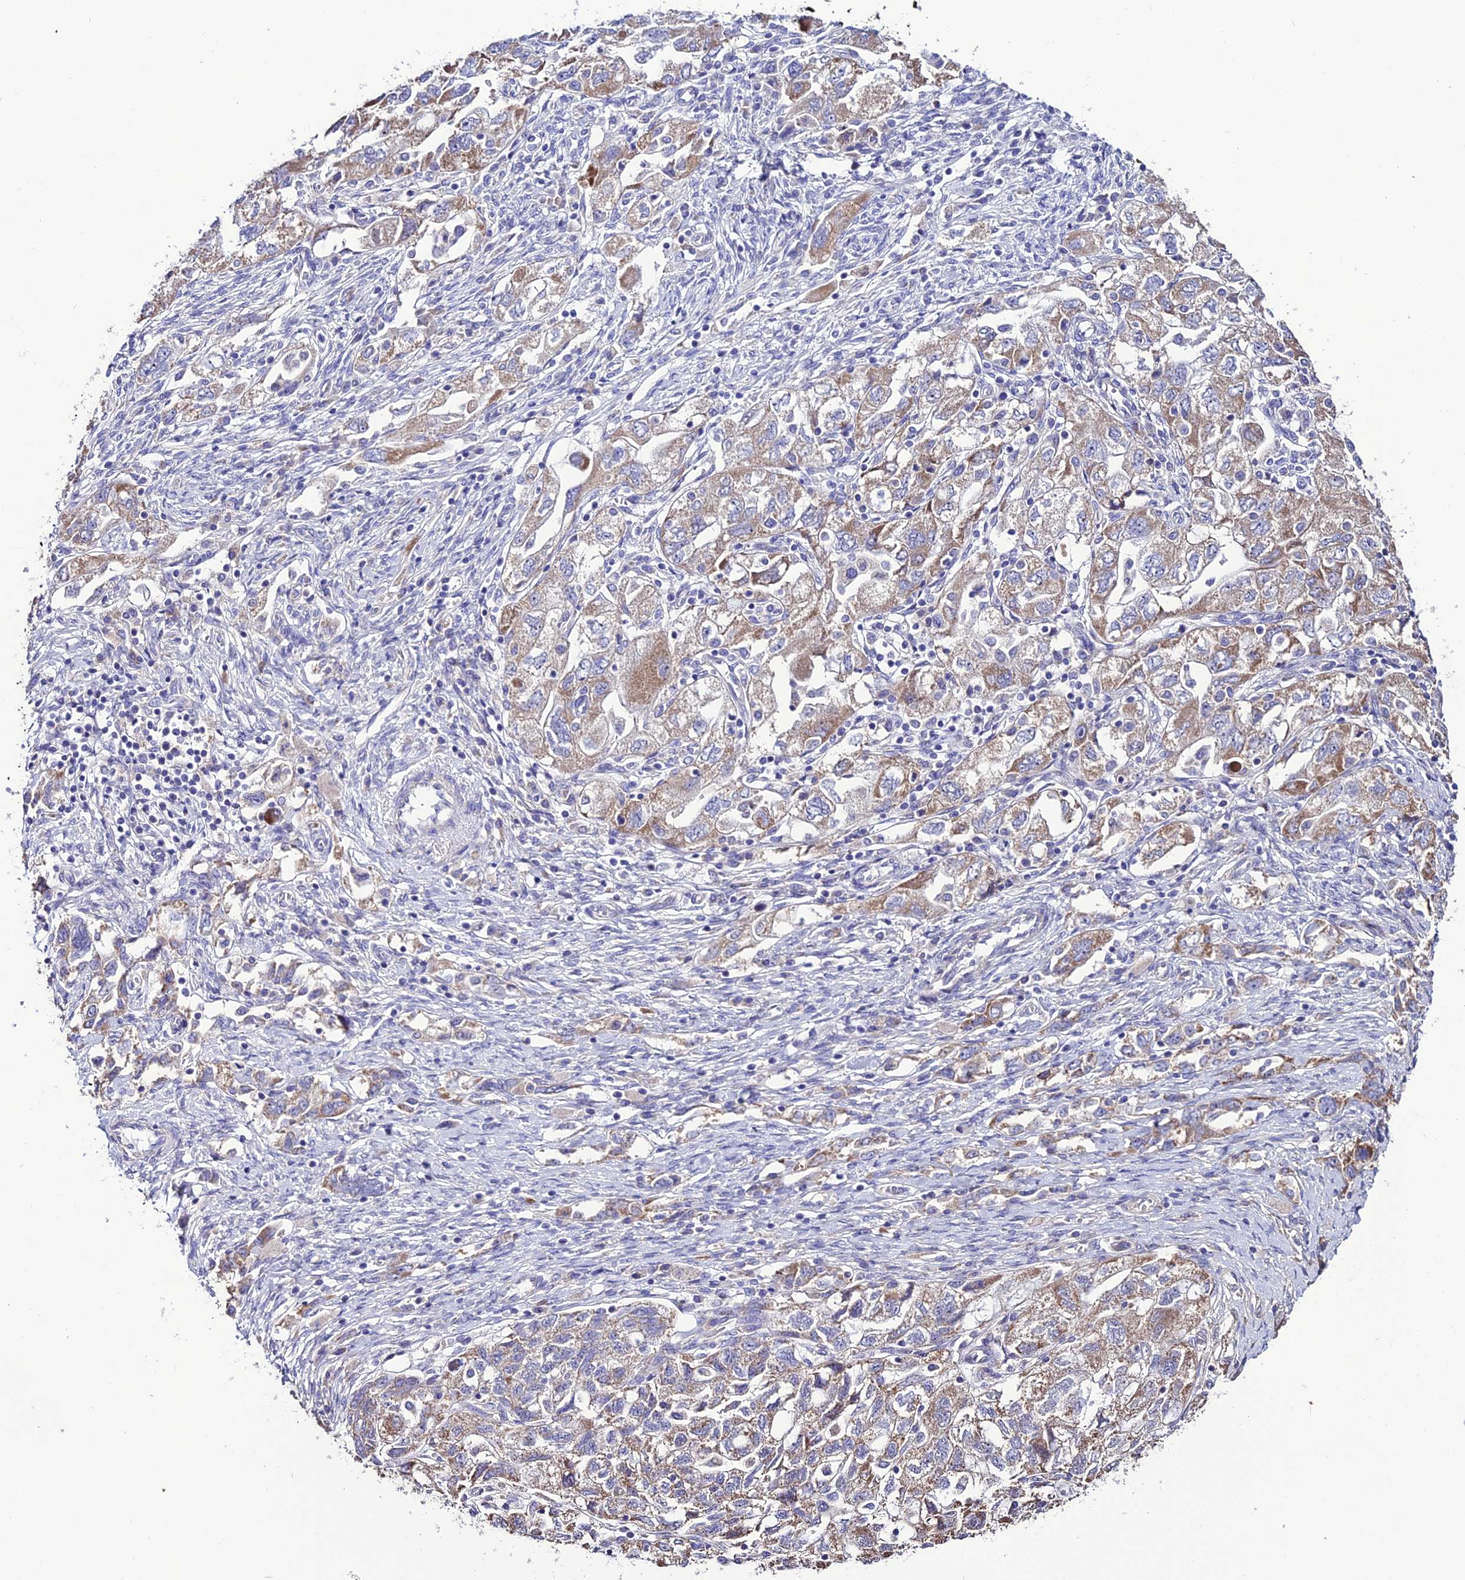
{"staining": {"intensity": "moderate", "quantity": "25%-75%", "location": "cytoplasmic/membranous"}, "tissue": "ovarian cancer", "cell_type": "Tumor cells", "image_type": "cancer", "snomed": [{"axis": "morphology", "description": "Carcinoma, NOS"}, {"axis": "morphology", "description": "Cystadenocarcinoma, serous, NOS"}, {"axis": "topography", "description": "Ovary"}], "caption": "Ovarian carcinoma was stained to show a protein in brown. There is medium levels of moderate cytoplasmic/membranous staining in about 25%-75% of tumor cells. (Stains: DAB (3,3'-diaminobenzidine) in brown, nuclei in blue, Microscopy: brightfield microscopy at high magnification).", "gene": "HOGA1", "patient": {"sex": "female", "age": 69}}